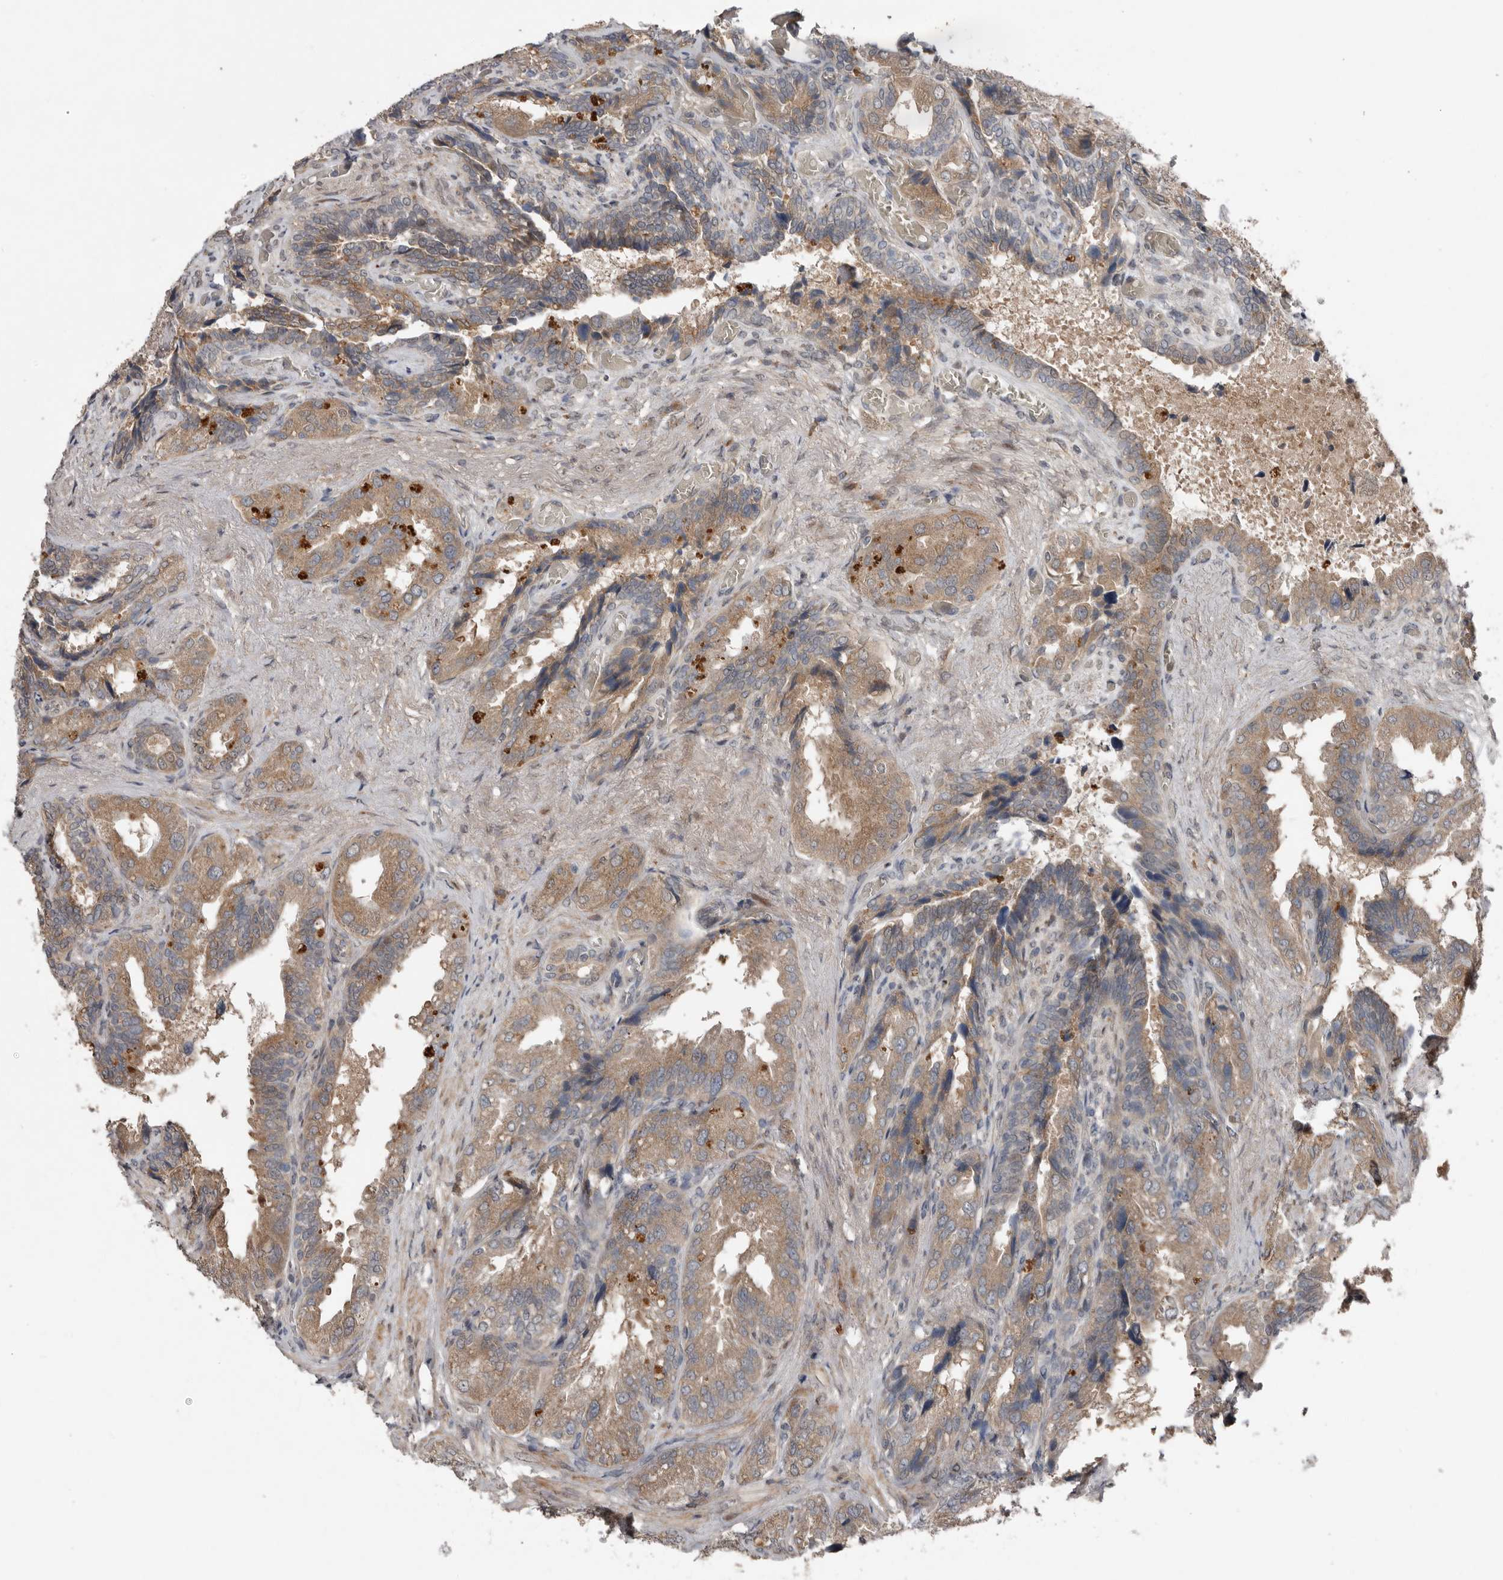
{"staining": {"intensity": "moderate", "quantity": ">75%", "location": "cytoplasmic/membranous"}, "tissue": "seminal vesicle", "cell_type": "Glandular cells", "image_type": "normal", "snomed": [{"axis": "morphology", "description": "Normal tissue, NOS"}, {"axis": "topography", "description": "Seminal veicle"}, {"axis": "topography", "description": "Peripheral nerve tissue"}], "caption": "IHC of normal seminal vesicle exhibits medium levels of moderate cytoplasmic/membranous expression in about >75% of glandular cells.", "gene": "CHML", "patient": {"sex": "male", "age": 63}}